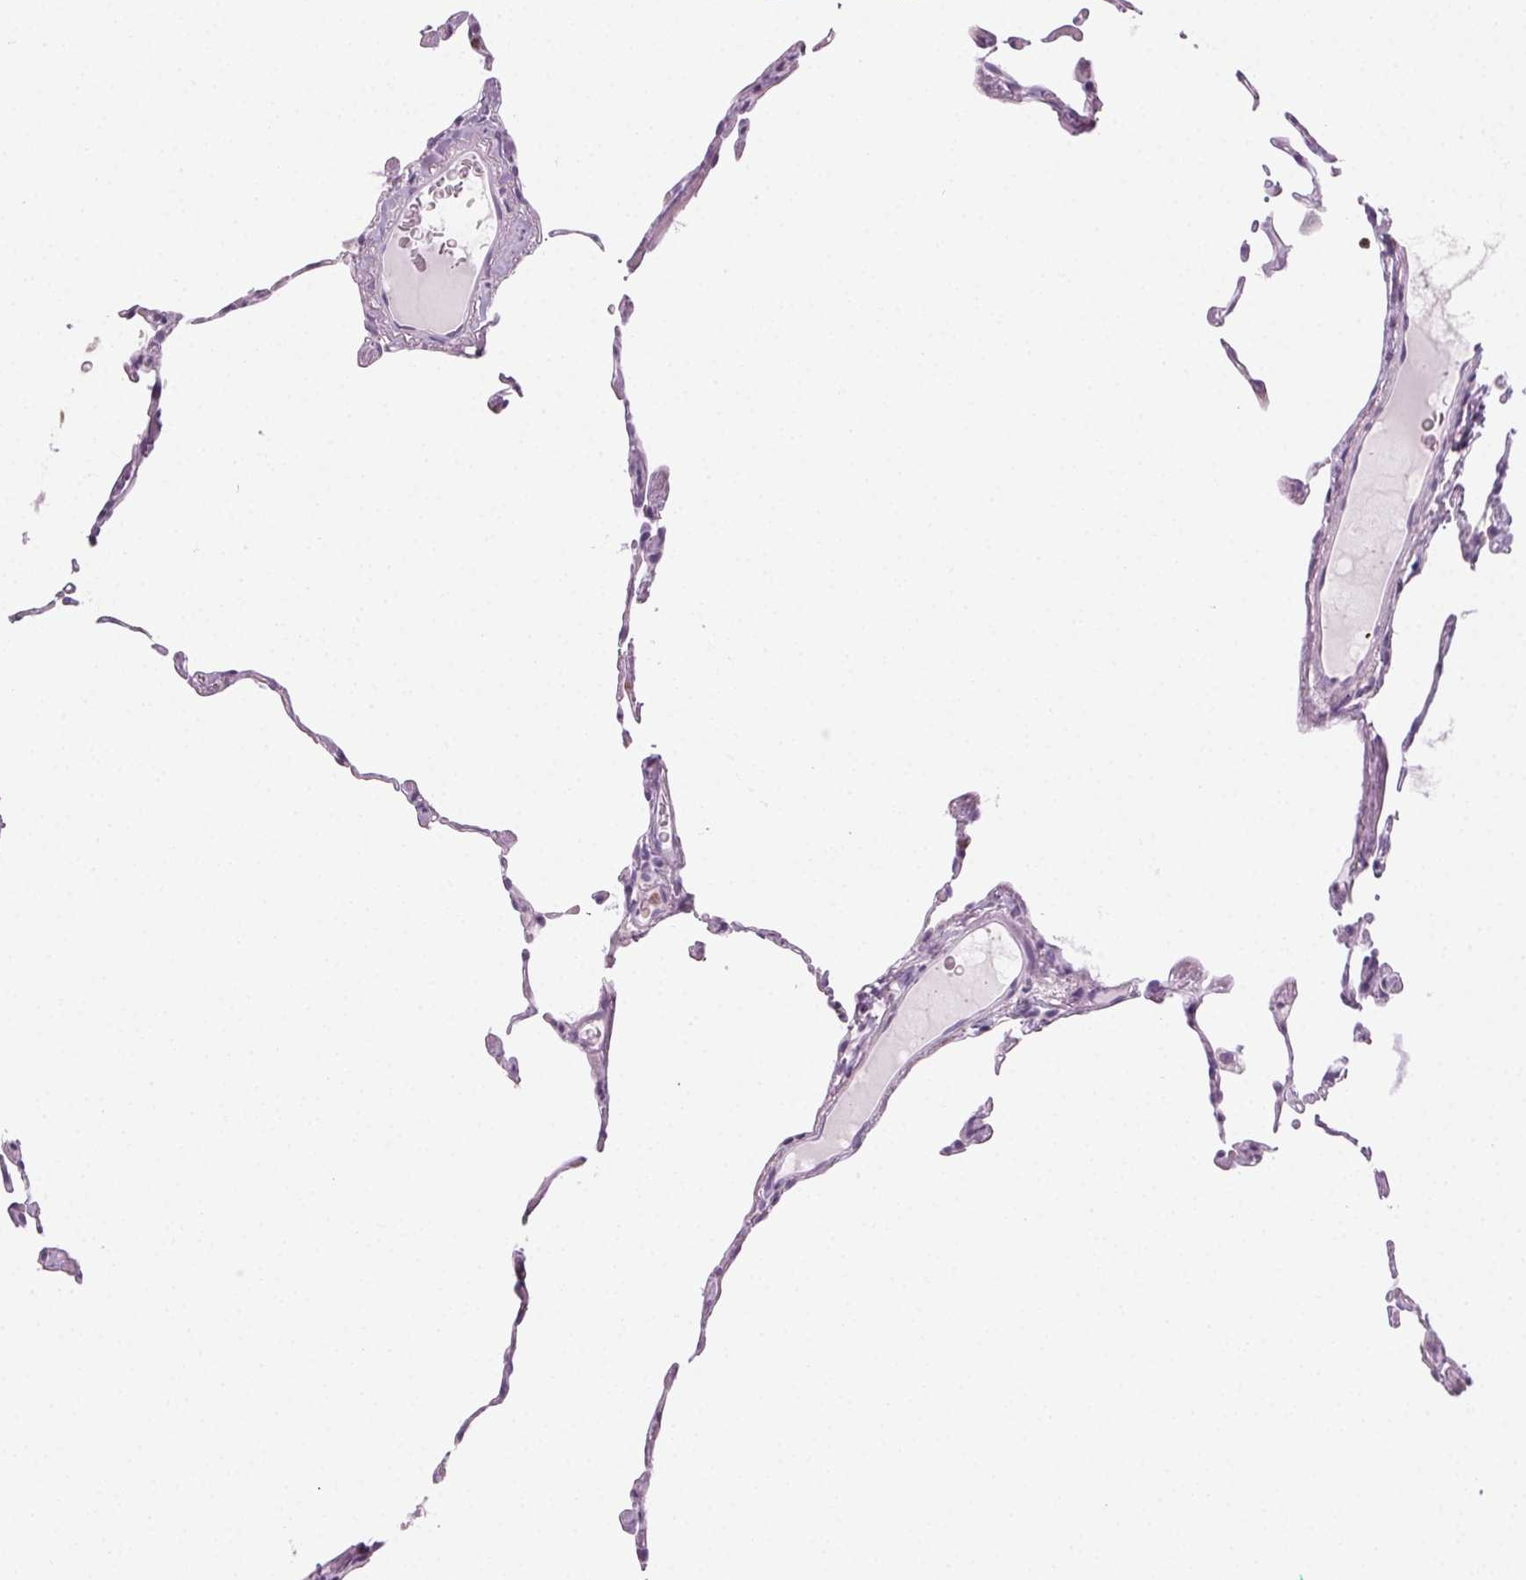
{"staining": {"intensity": "negative", "quantity": "none", "location": "none"}, "tissue": "lung", "cell_type": "Alveolar cells", "image_type": "normal", "snomed": [{"axis": "morphology", "description": "Normal tissue, NOS"}, {"axis": "topography", "description": "Lung"}], "caption": "This is an IHC photomicrograph of benign human lung. There is no staining in alveolar cells.", "gene": "MPO", "patient": {"sex": "female", "age": 57}}